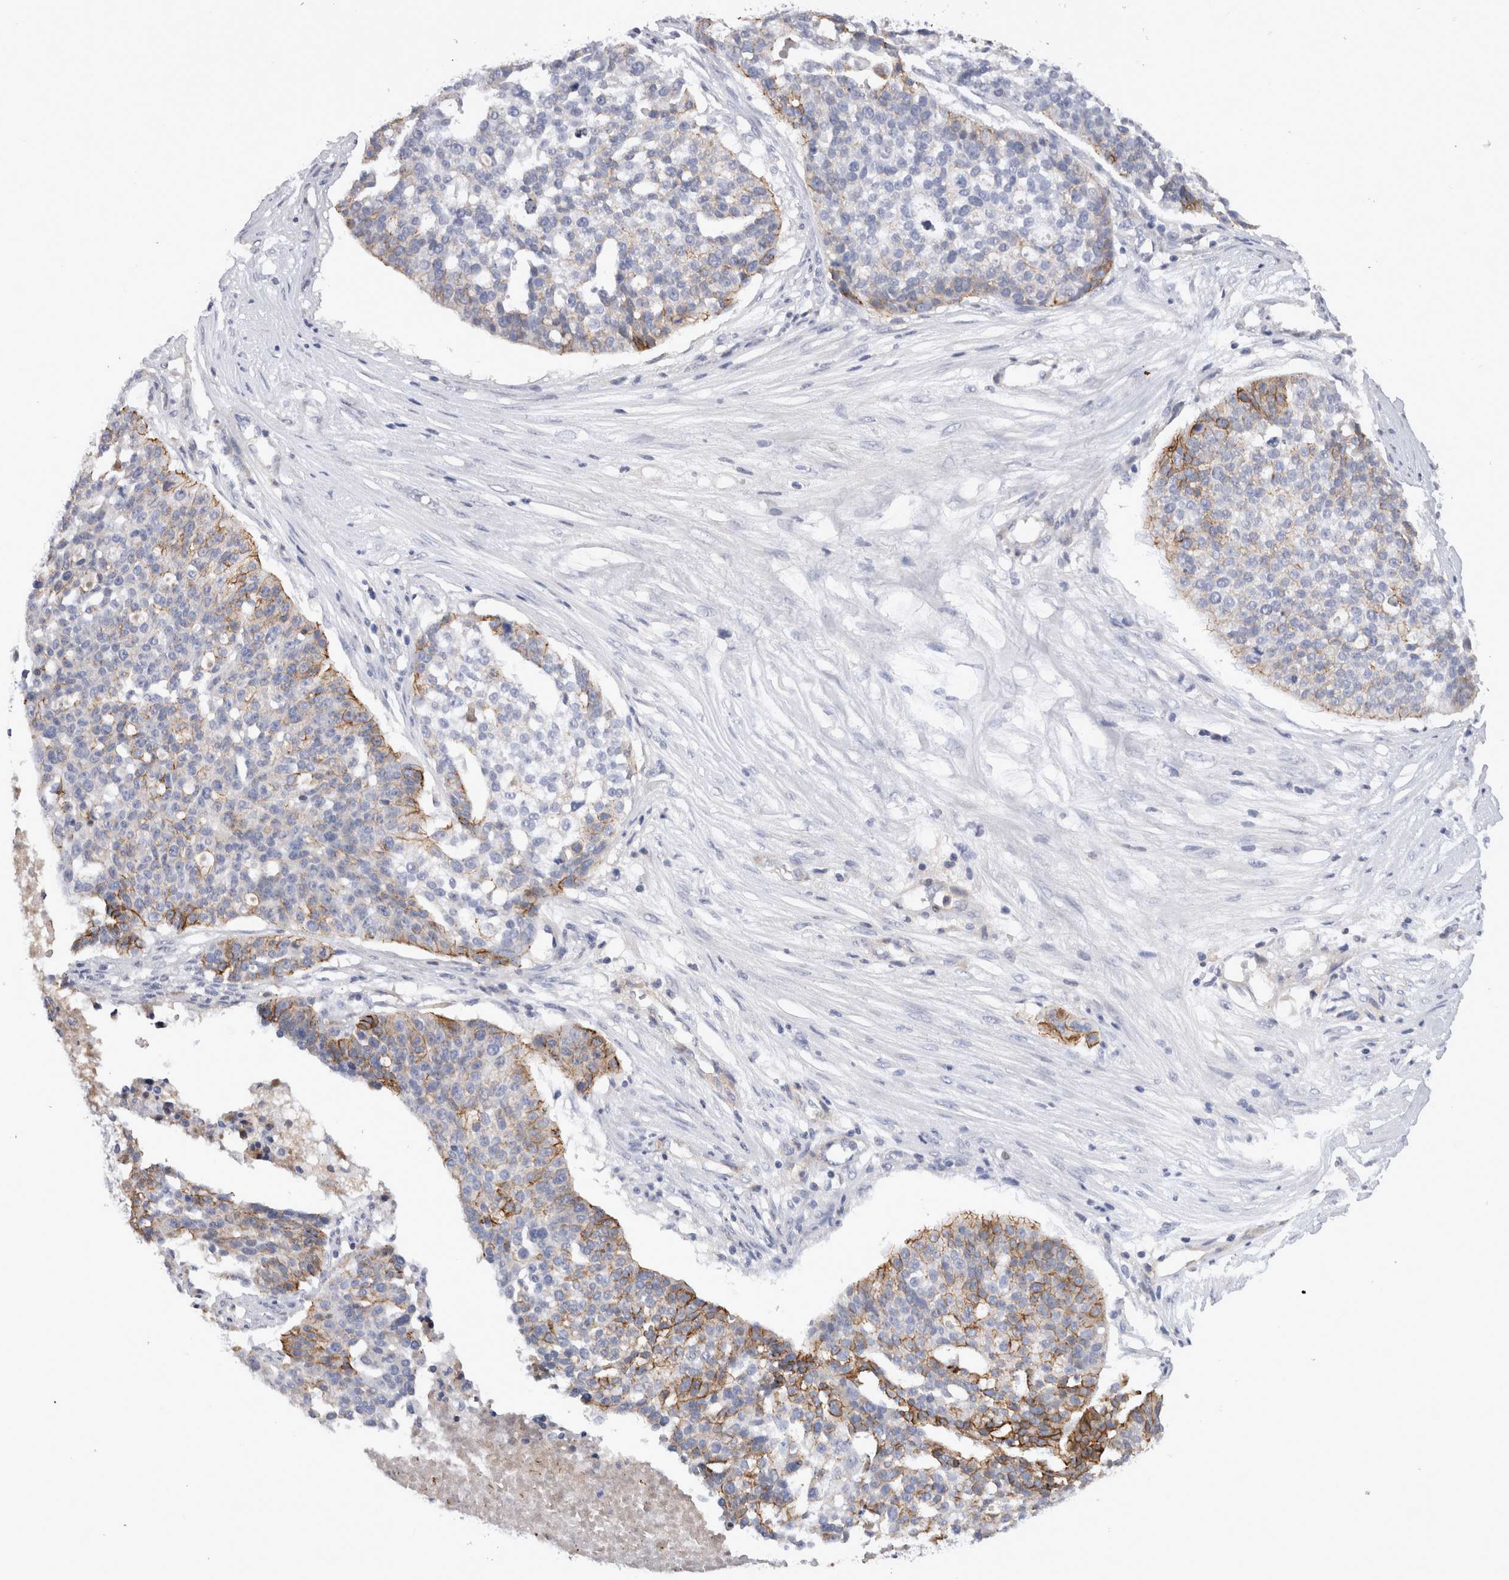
{"staining": {"intensity": "moderate", "quantity": "25%-75%", "location": "cytoplasmic/membranous"}, "tissue": "ovarian cancer", "cell_type": "Tumor cells", "image_type": "cancer", "snomed": [{"axis": "morphology", "description": "Cystadenocarcinoma, serous, NOS"}, {"axis": "topography", "description": "Ovary"}], "caption": "Immunohistochemical staining of ovarian cancer shows medium levels of moderate cytoplasmic/membranous positivity in approximately 25%-75% of tumor cells. (DAB = brown stain, brightfield microscopy at high magnification).", "gene": "CDH6", "patient": {"sex": "female", "age": 59}}